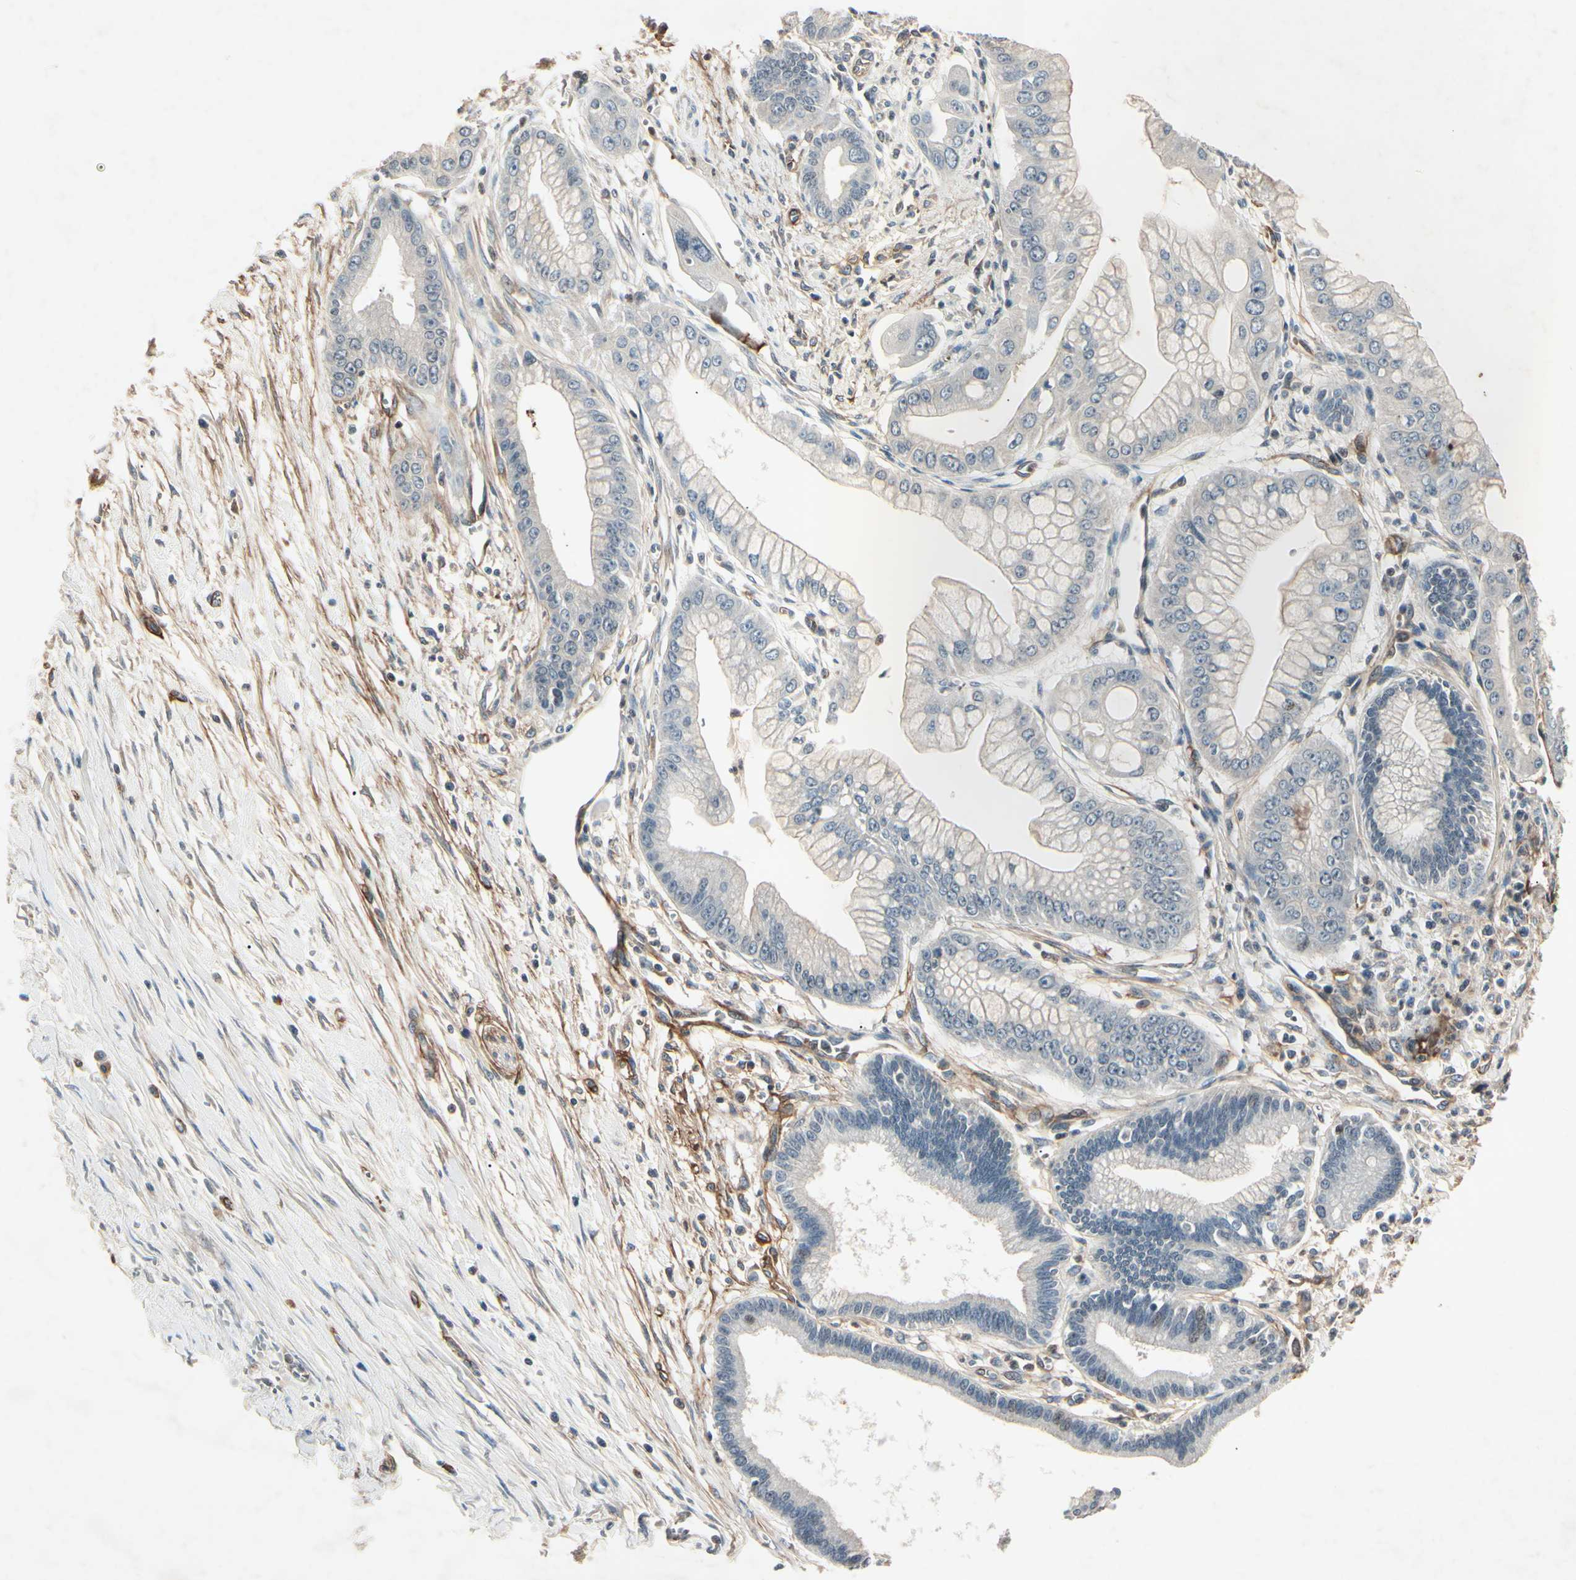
{"staining": {"intensity": "negative", "quantity": "none", "location": "none"}, "tissue": "pancreatic cancer", "cell_type": "Tumor cells", "image_type": "cancer", "snomed": [{"axis": "morphology", "description": "Adenocarcinoma, NOS"}, {"axis": "topography", "description": "Pancreas"}], "caption": "Adenocarcinoma (pancreatic) was stained to show a protein in brown. There is no significant positivity in tumor cells.", "gene": "AEBP1", "patient": {"sex": "male", "age": 59}}